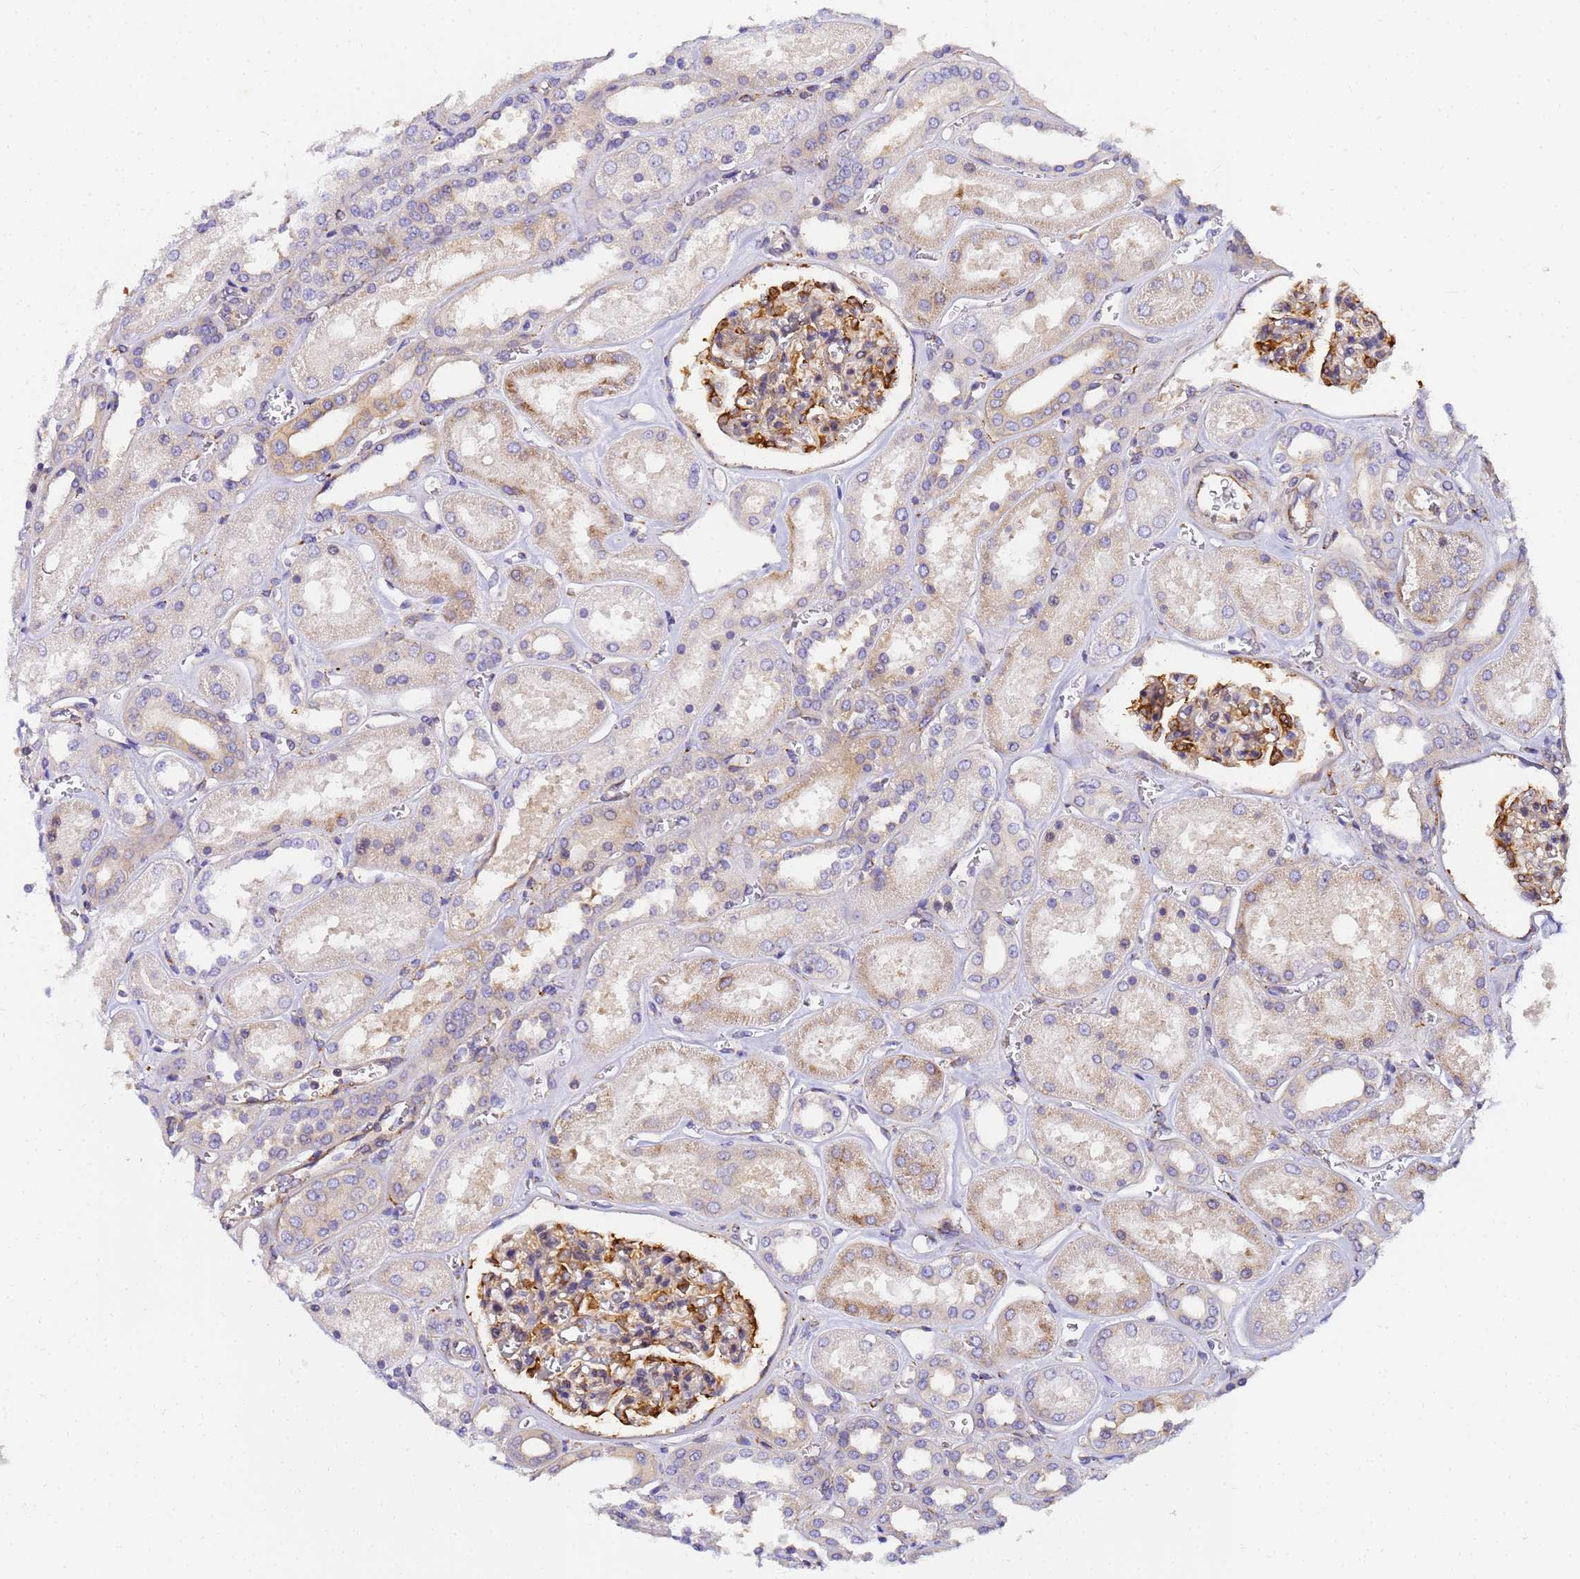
{"staining": {"intensity": "moderate", "quantity": "25%-75%", "location": "cytoplasmic/membranous"}, "tissue": "kidney", "cell_type": "Cells in glomeruli", "image_type": "normal", "snomed": [{"axis": "morphology", "description": "Normal tissue, NOS"}, {"axis": "morphology", "description": "Adenocarcinoma, NOS"}, {"axis": "topography", "description": "Kidney"}], "caption": "A brown stain highlights moderate cytoplasmic/membranous positivity of a protein in cells in glomeruli of unremarkable kidney.", "gene": "POM121C", "patient": {"sex": "female", "age": 68}}